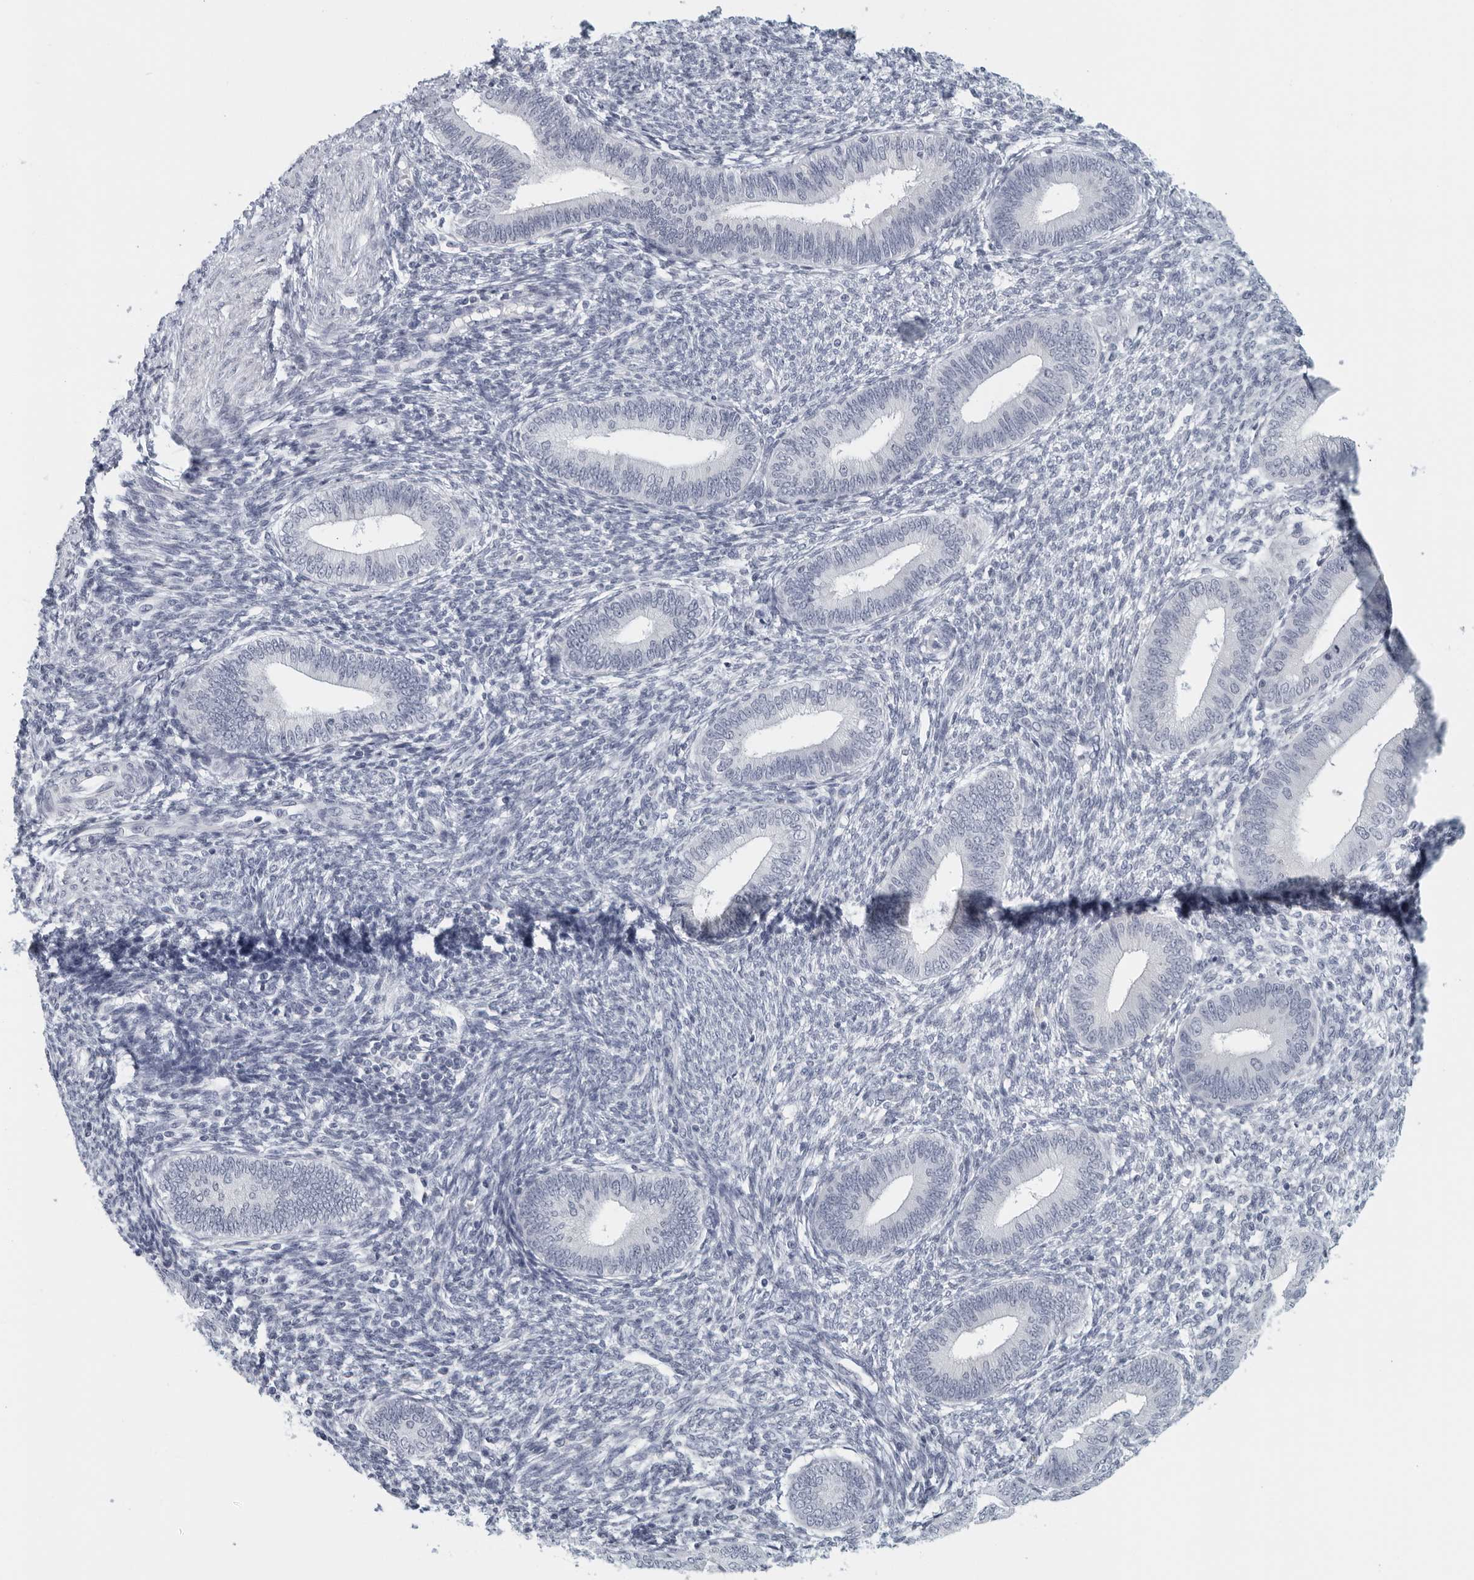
{"staining": {"intensity": "negative", "quantity": "none", "location": "none"}, "tissue": "endometrium", "cell_type": "Cells in endometrial stroma", "image_type": "normal", "snomed": [{"axis": "morphology", "description": "Normal tissue, NOS"}, {"axis": "topography", "description": "Endometrium"}], "caption": "Micrograph shows no significant protein positivity in cells in endometrial stroma of normal endometrium. (Immunohistochemistry, brightfield microscopy, high magnification).", "gene": "MATN1", "patient": {"sex": "female", "age": 46}}